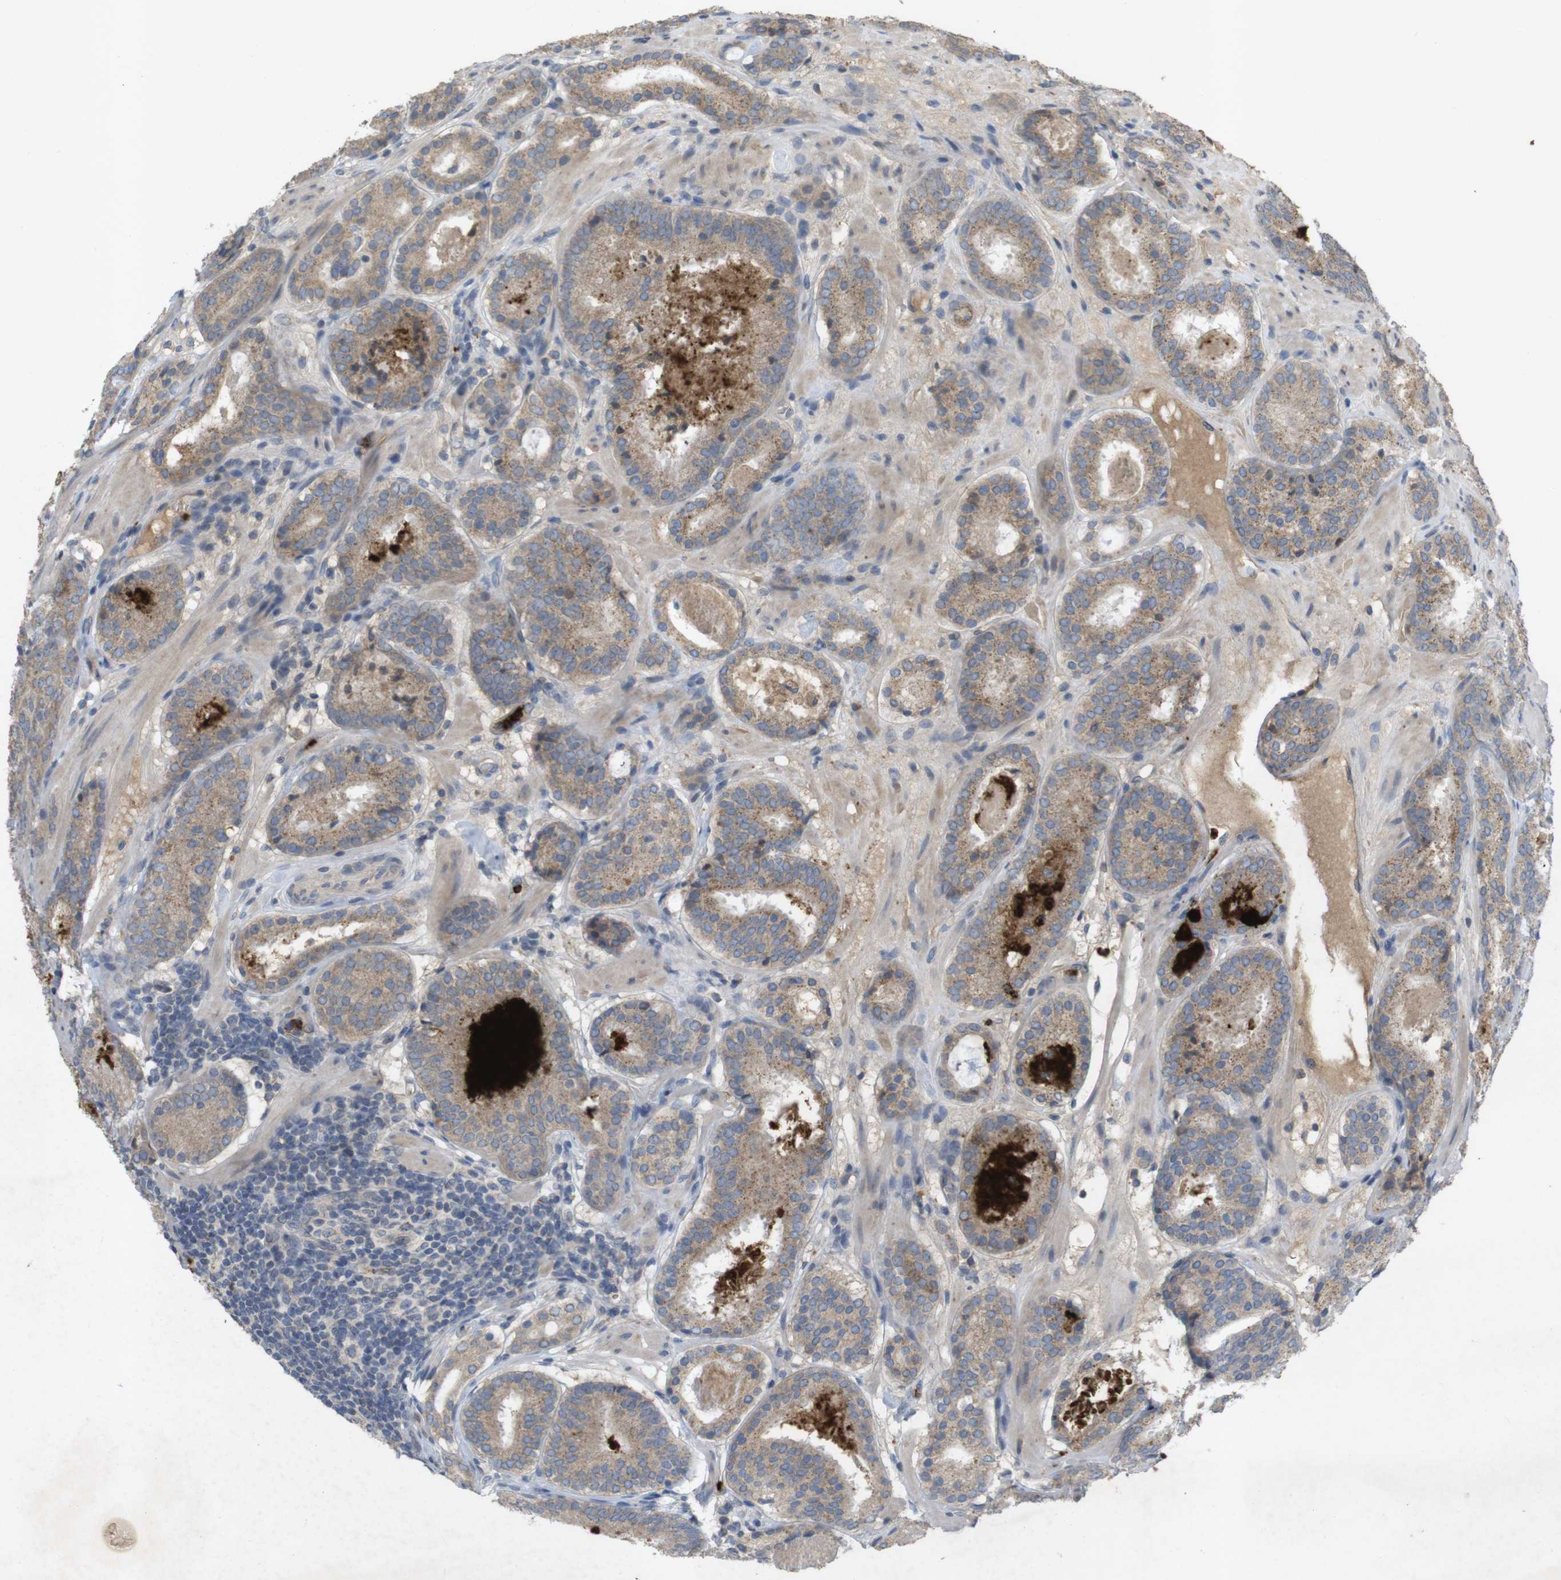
{"staining": {"intensity": "moderate", "quantity": ">75%", "location": "cytoplasmic/membranous"}, "tissue": "prostate cancer", "cell_type": "Tumor cells", "image_type": "cancer", "snomed": [{"axis": "morphology", "description": "Adenocarcinoma, Low grade"}, {"axis": "topography", "description": "Prostate"}], "caption": "About >75% of tumor cells in prostate low-grade adenocarcinoma demonstrate moderate cytoplasmic/membranous protein positivity as visualized by brown immunohistochemical staining.", "gene": "TSPAN14", "patient": {"sex": "male", "age": 69}}